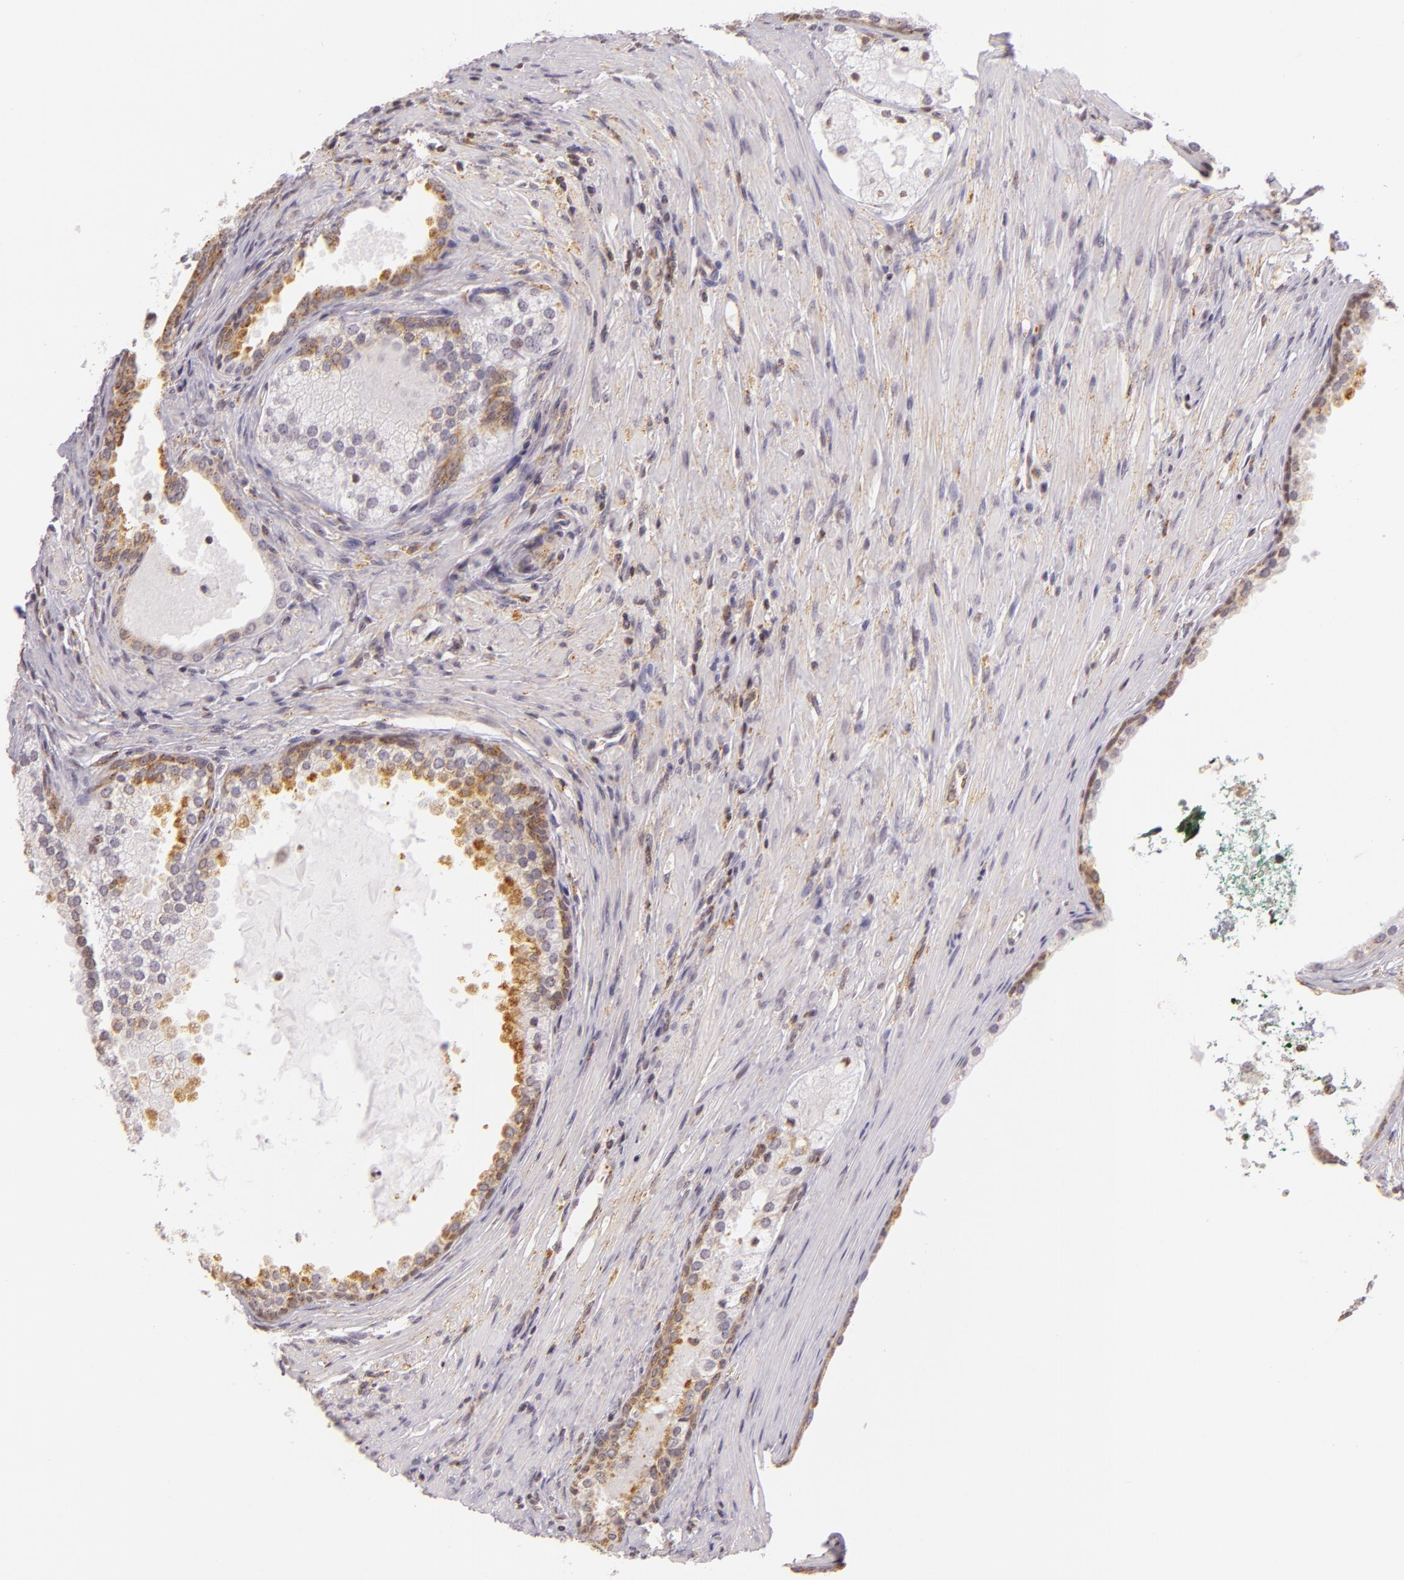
{"staining": {"intensity": "weak", "quantity": "25%-75%", "location": "cytoplasmic/membranous"}, "tissue": "prostate cancer", "cell_type": "Tumor cells", "image_type": "cancer", "snomed": [{"axis": "morphology", "description": "Adenocarcinoma, Medium grade"}, {"axis": "topography", "description": "Prostate"}], "caption": "Immunohistochemical staining of human prostate cancer exhibits low levels of weak cytoplasmic/membranous positivity in about 25%-75% of tumor cells. Immunohistochemistry stains the protein of interest in brown and the nuclei are stained blue.", "gene": "IMPDH1", "patient": {"sex": "male", "age": 70}}